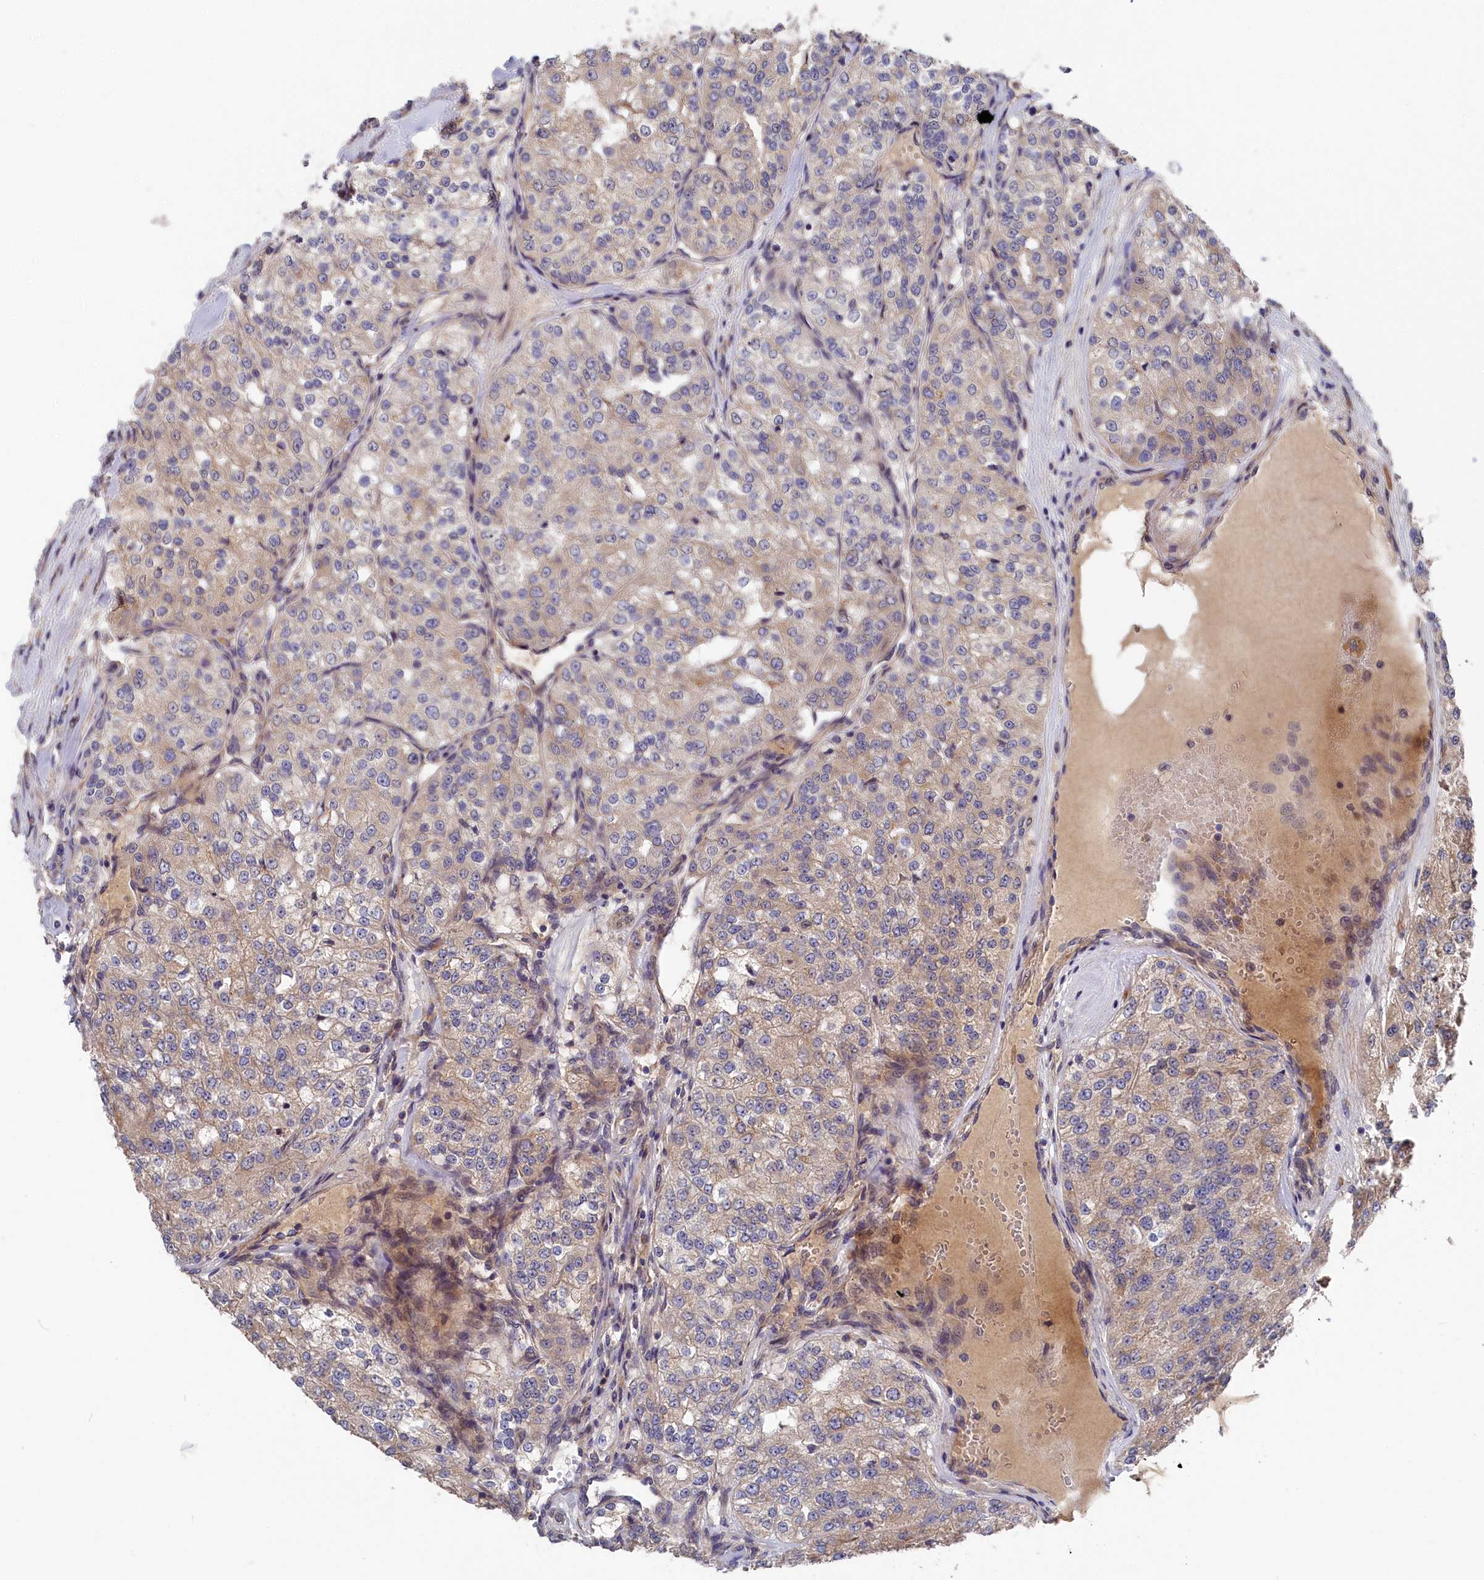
{"staining": {"intensity": "weak", "quantity": "25%-75%", "location": "cytoplasmic/membranous"}, "tissue": "renal cancer", "cell_type": "Tumor cells", "image_type": "cancer", "snomed": [{"axis": "morphology", "description": "Adenocarcinoma, NOS"}, {"axis": "topography", "description": "Kidney"}], "caption": "Renal adenocarcinoma tissue reveals weak cytoplasmic/membranous positivity in about 25%-75% of tumor cells, visualized by immunohistochemistry.", "gene": "CYB5D2", "patient": {"sex": "female", "age": 63}}